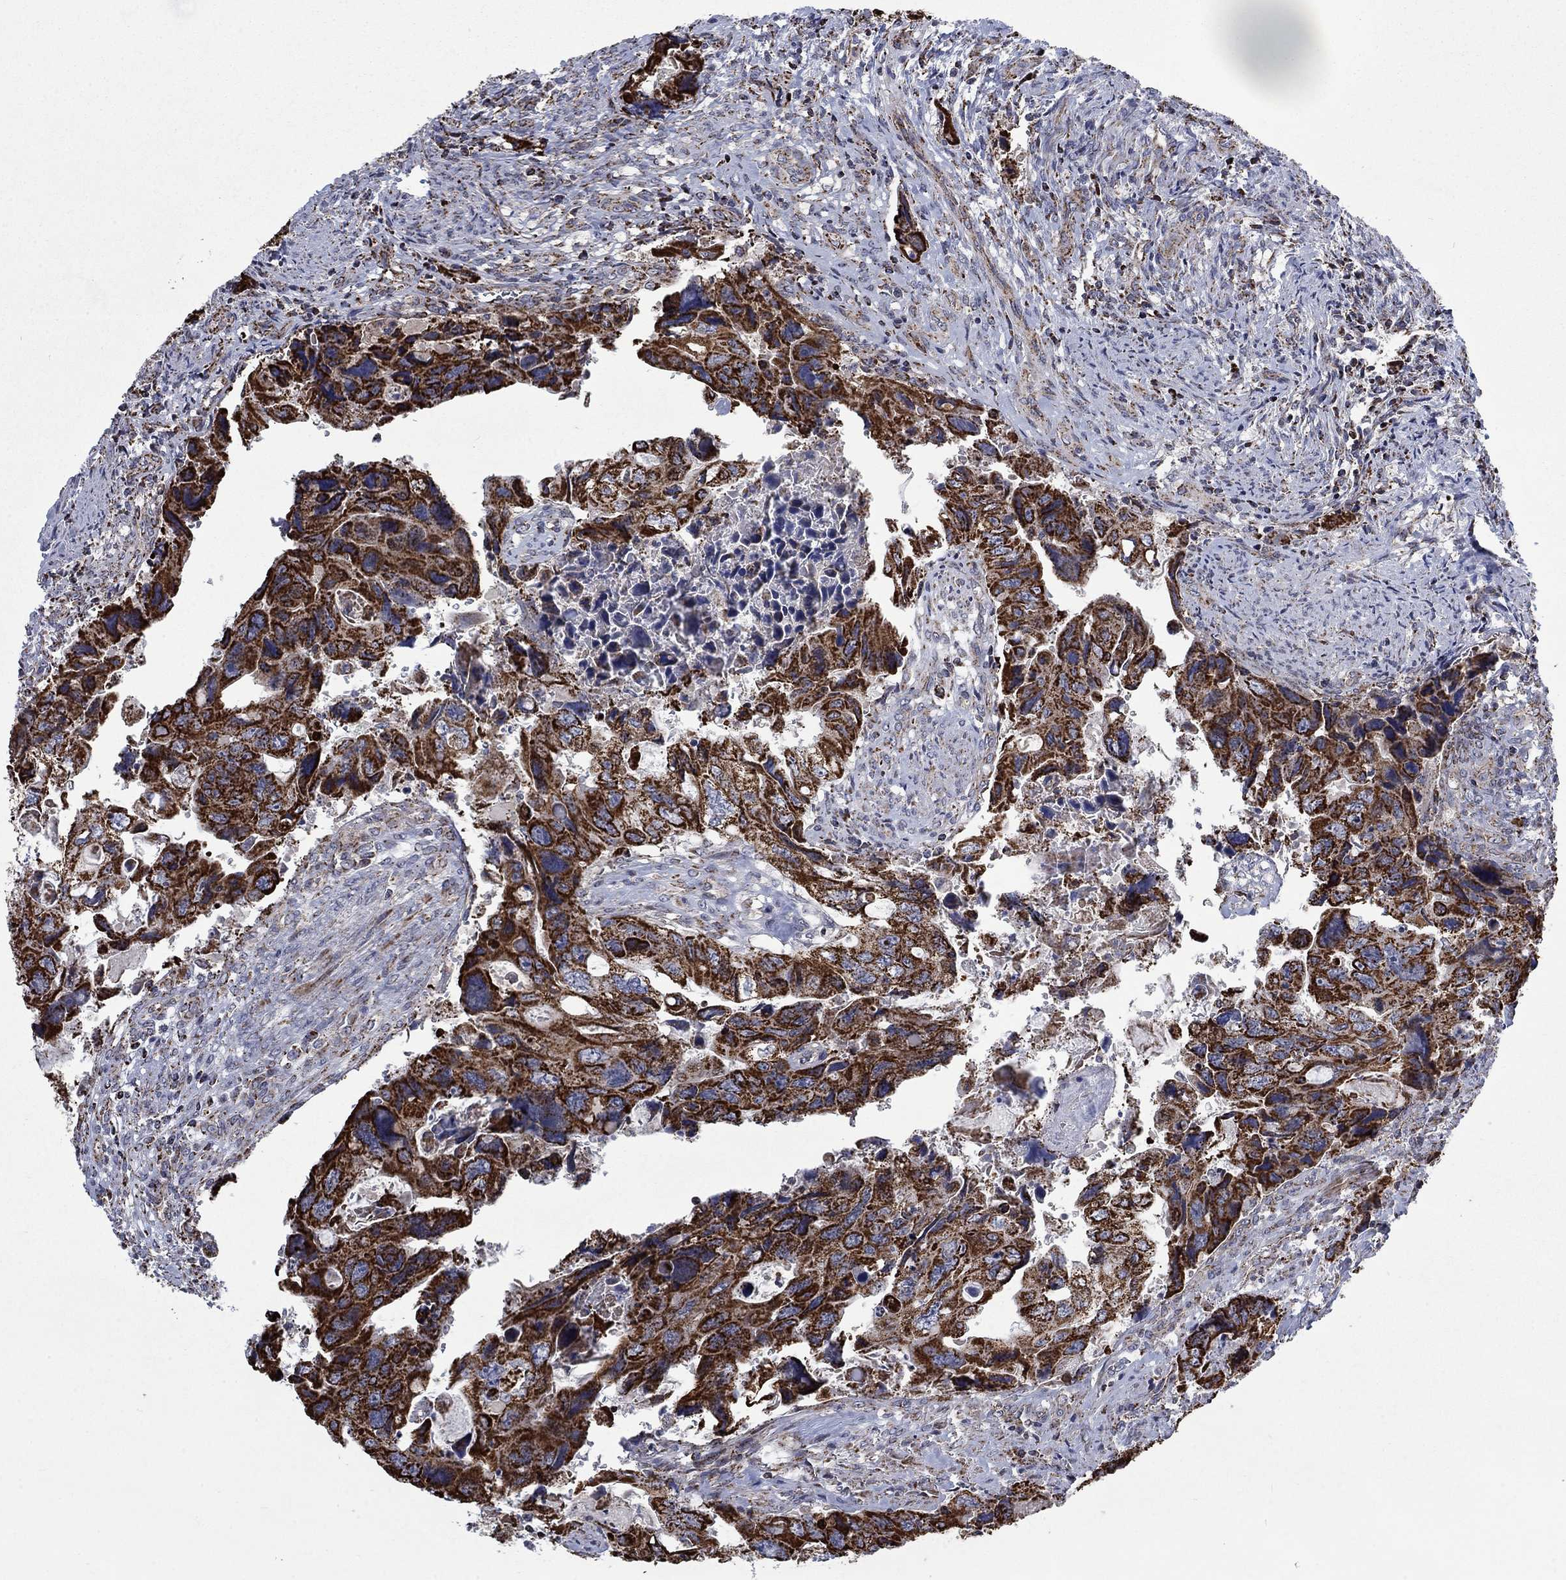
{"staining": {"intensity": "strong", "quantity": ">75%", "location": "cytoplasmic/membranous"}, "tissue": "colorectal cancer", "cell_type": "Tumor cells", "image_type": "cancer", "snomed": [{"axis": "morphology", "description": "Adenocarcinoma, NOS"}, {"axis": "topography", "description": "Rectum"}], "caption": "Adenocarcinoma (colorectal) tissue exhibits strong cytoplasmic/membranous staining in about >75% of tumor cells, visualized by immunohistochemistry.", "gene": "MOAP1", "patient": {"sex": "male", "age": 62}}